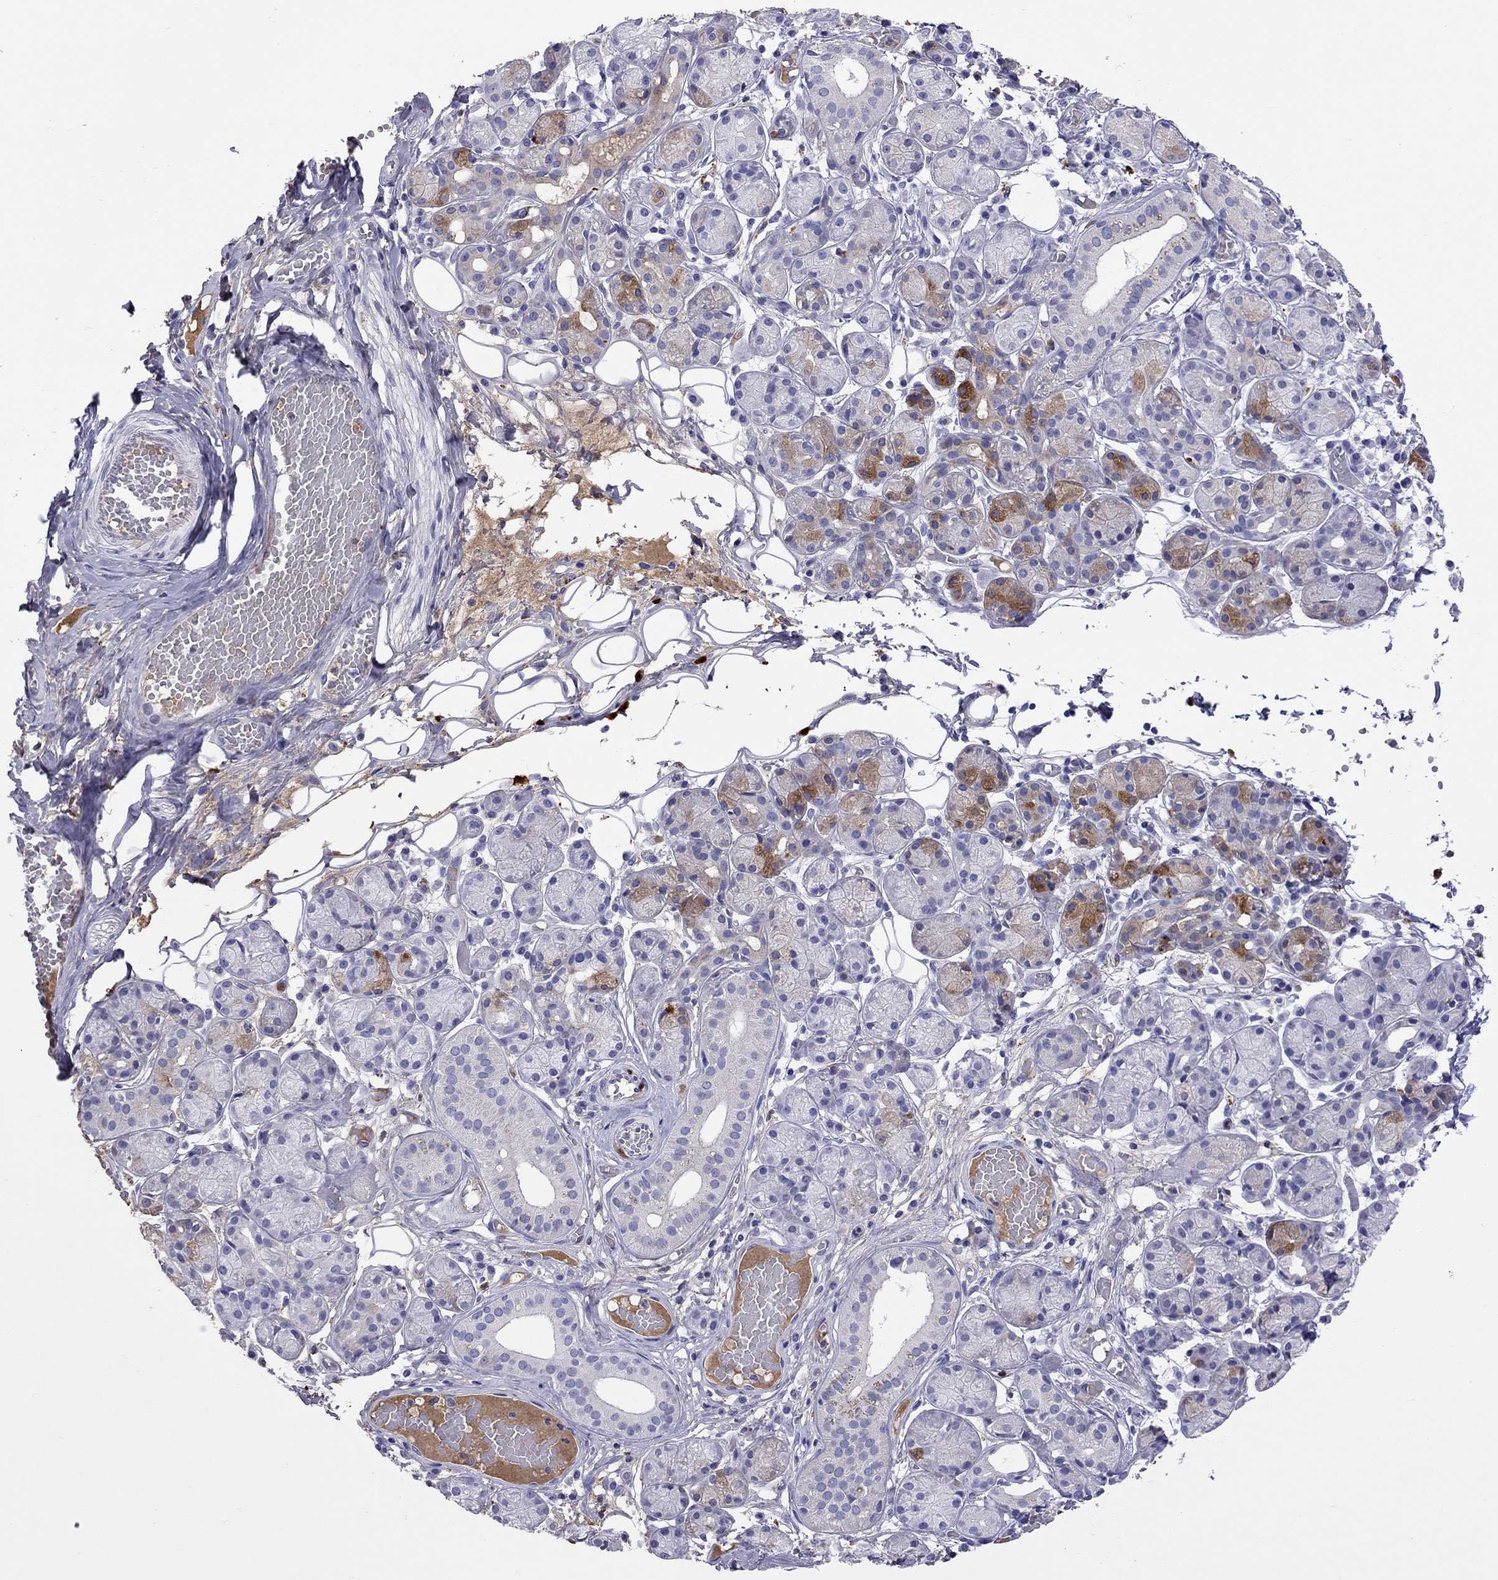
{"staining": {"intensity": "moderate", "quantity": "<25%", "location": "cytoplasmic/membranous"}, "tissue": "salivary gland", "cell_type": "Glandular cells", "image_type": "normal", "snomed": [{"axis": "morphology", "description": "Normal tissue, NOS"}, {"axis": "topography", "description": "Salivary gland"}, {"axis": "topography", "description": "Peripheral nerve tissue"}], "caption": "Protein staining reveals moderate cytoplasmic/membranous staining in approximately <25% of glandular cells in benign salivary gland. Immunohistochemistry (ihc) stains the protein of interest in brown and the nuclei are stained blue.", "gene": "SERPINA3", "patient": {"sex": "male", "age": 71}}